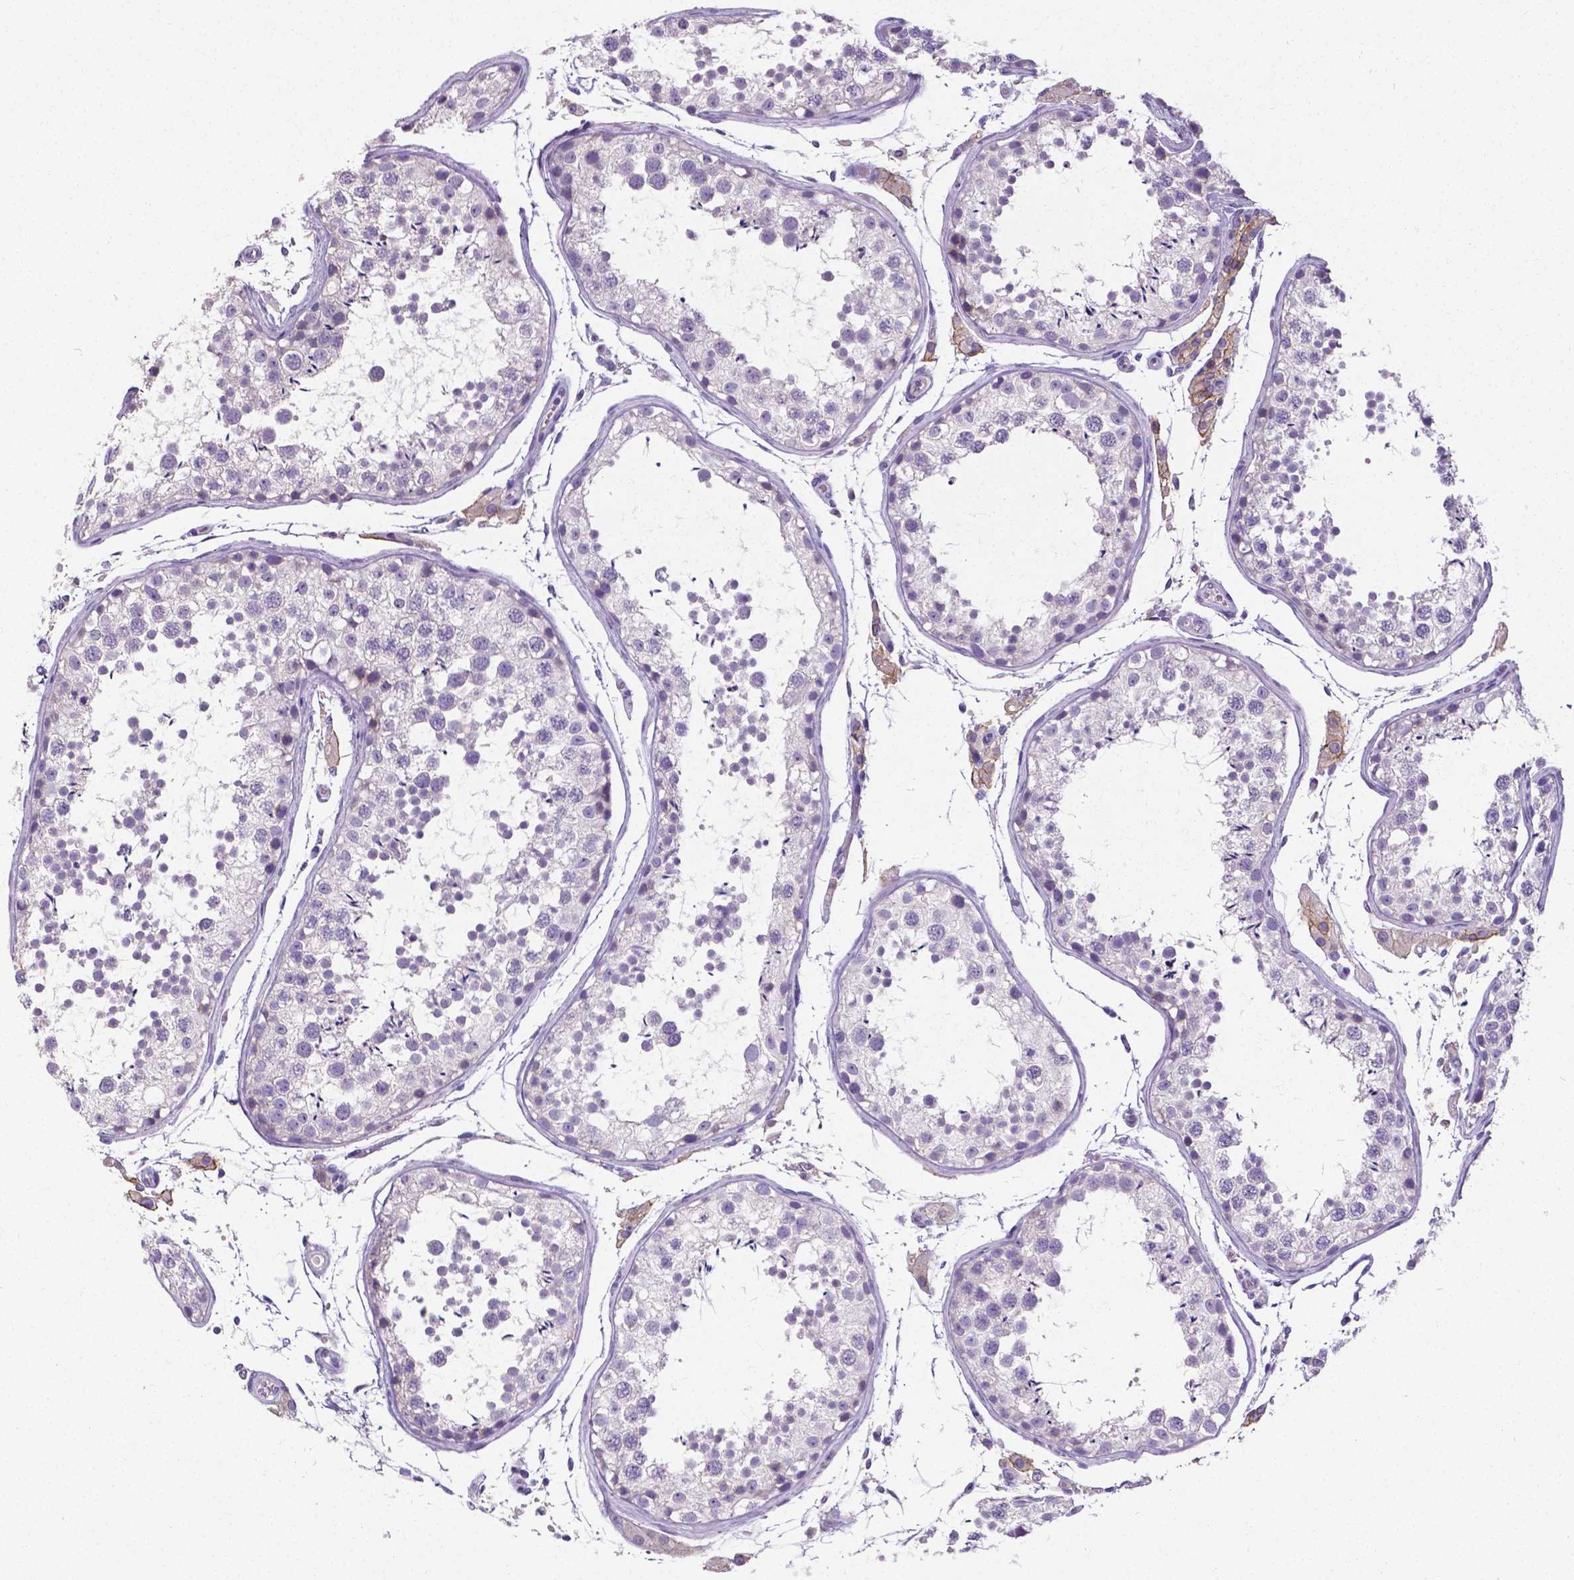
{"staining": {"intensity": "negative", "quantity": "none", "location": "none"}, "tissue": "testis", "cell_type": "Cells in seminiferous ducts", "image_type": "normal", "snomed": [{"axis": "morphology", "description": "Normal tissue, NOS"}, {"axis": "topography", "description": "Testis"}], "caption": "Immunohistochemistry histopathology image of normal testis: human testis stained with DAB reveals no significant protein positivity in cells in seminiferous ducts.", "gene": "OCLN", "patient": {"sex": "male", "age": 29}}